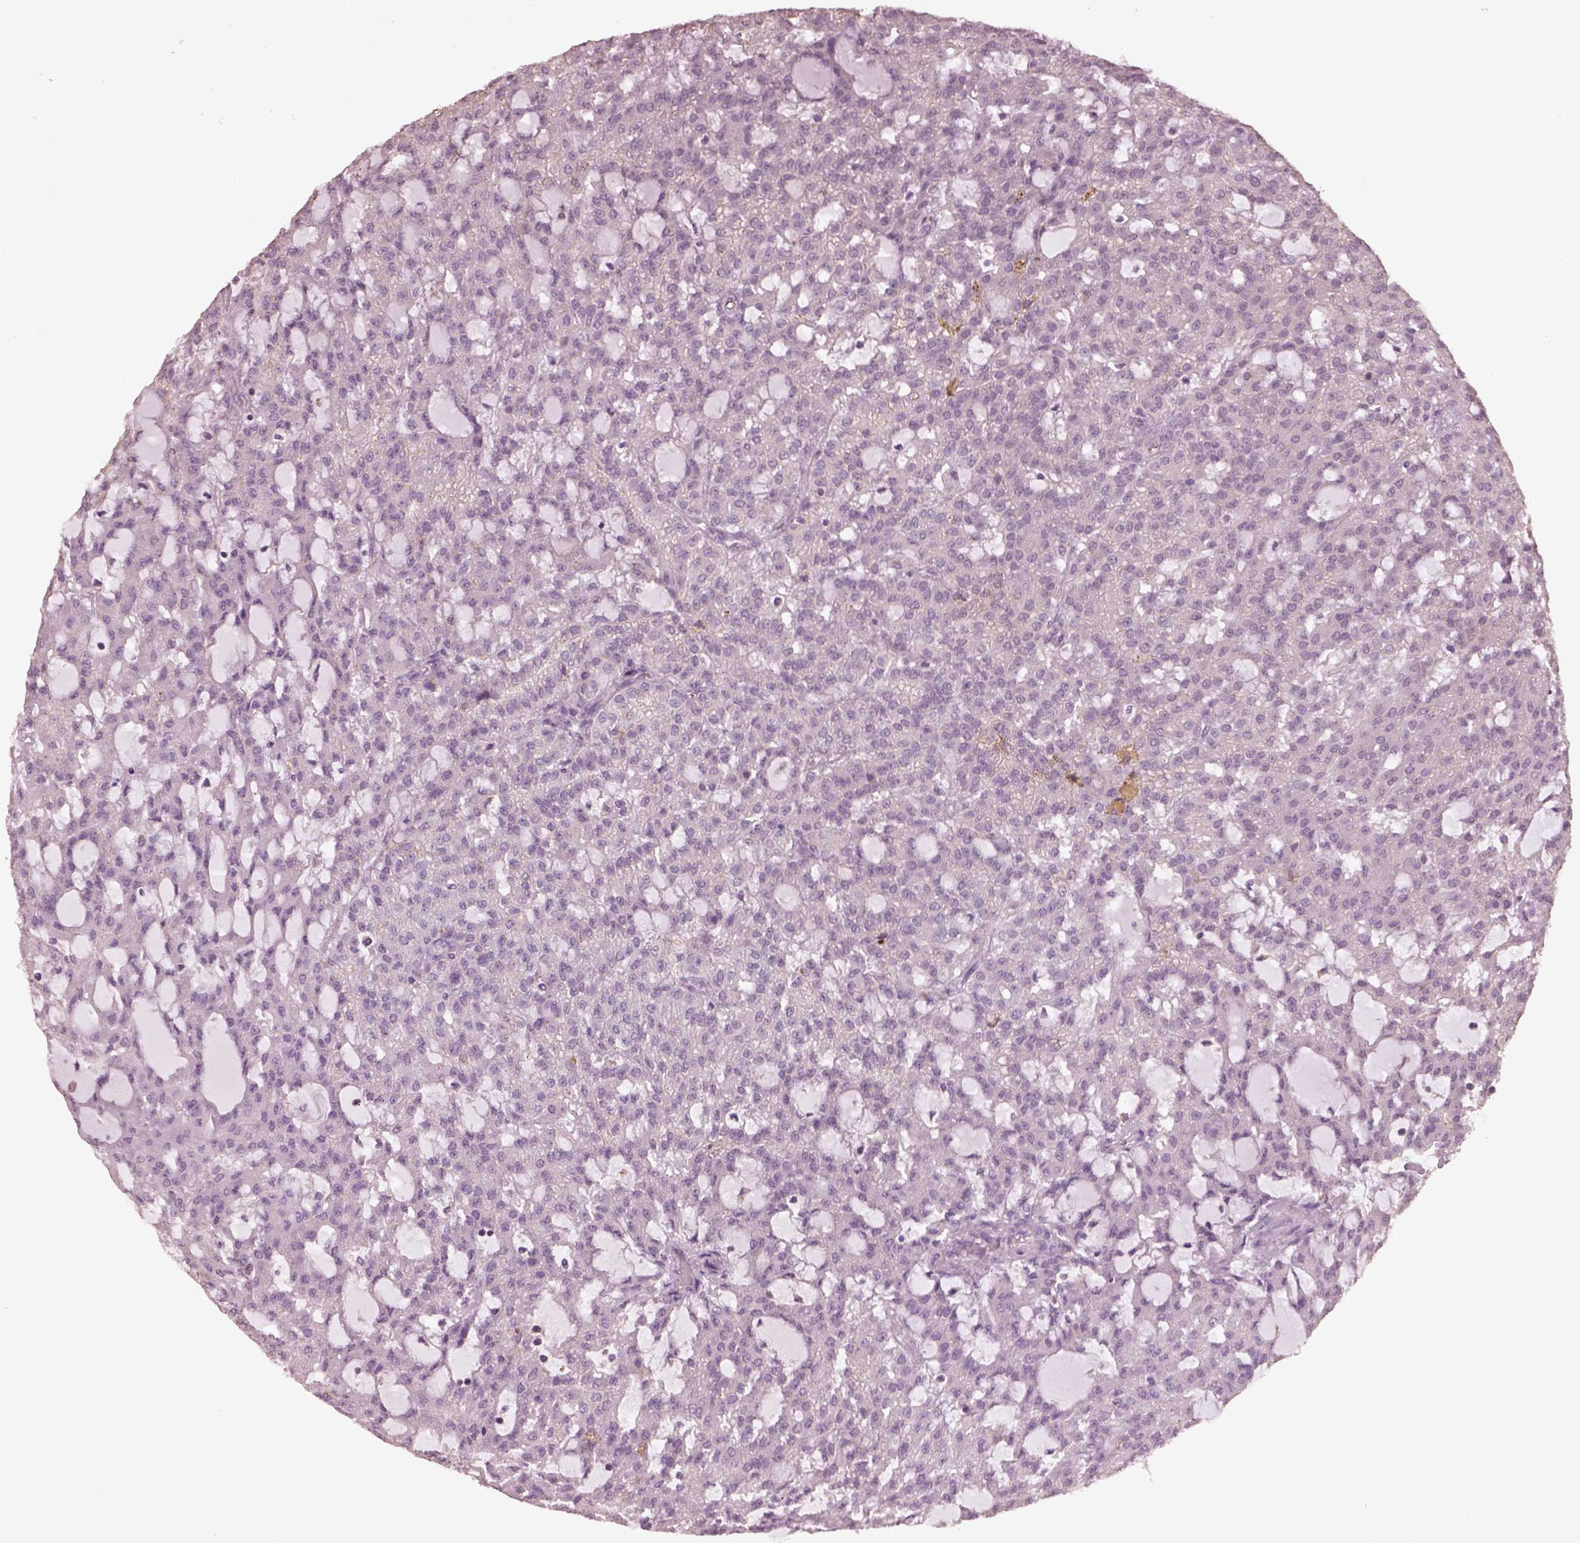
{"staining": {"intensity": "negative", "quantity": "none", "location": "none"}, "tissue": "renal cancer", "cell_type": "Tumor cells", "image_type": "cancer", "snomed": [{"axis": "morphology", "description": "Adenocarcinoma, NOS"}, {"axis": "topography", "description": "Kidney"}], "caption": "Human renal cancer (adenocarcinoma) stained for a protein using immunohistochemistry reveals no positivity in tumor cells.", "gene": "SRI", "patient": {"sex": "male", "age": 63}}